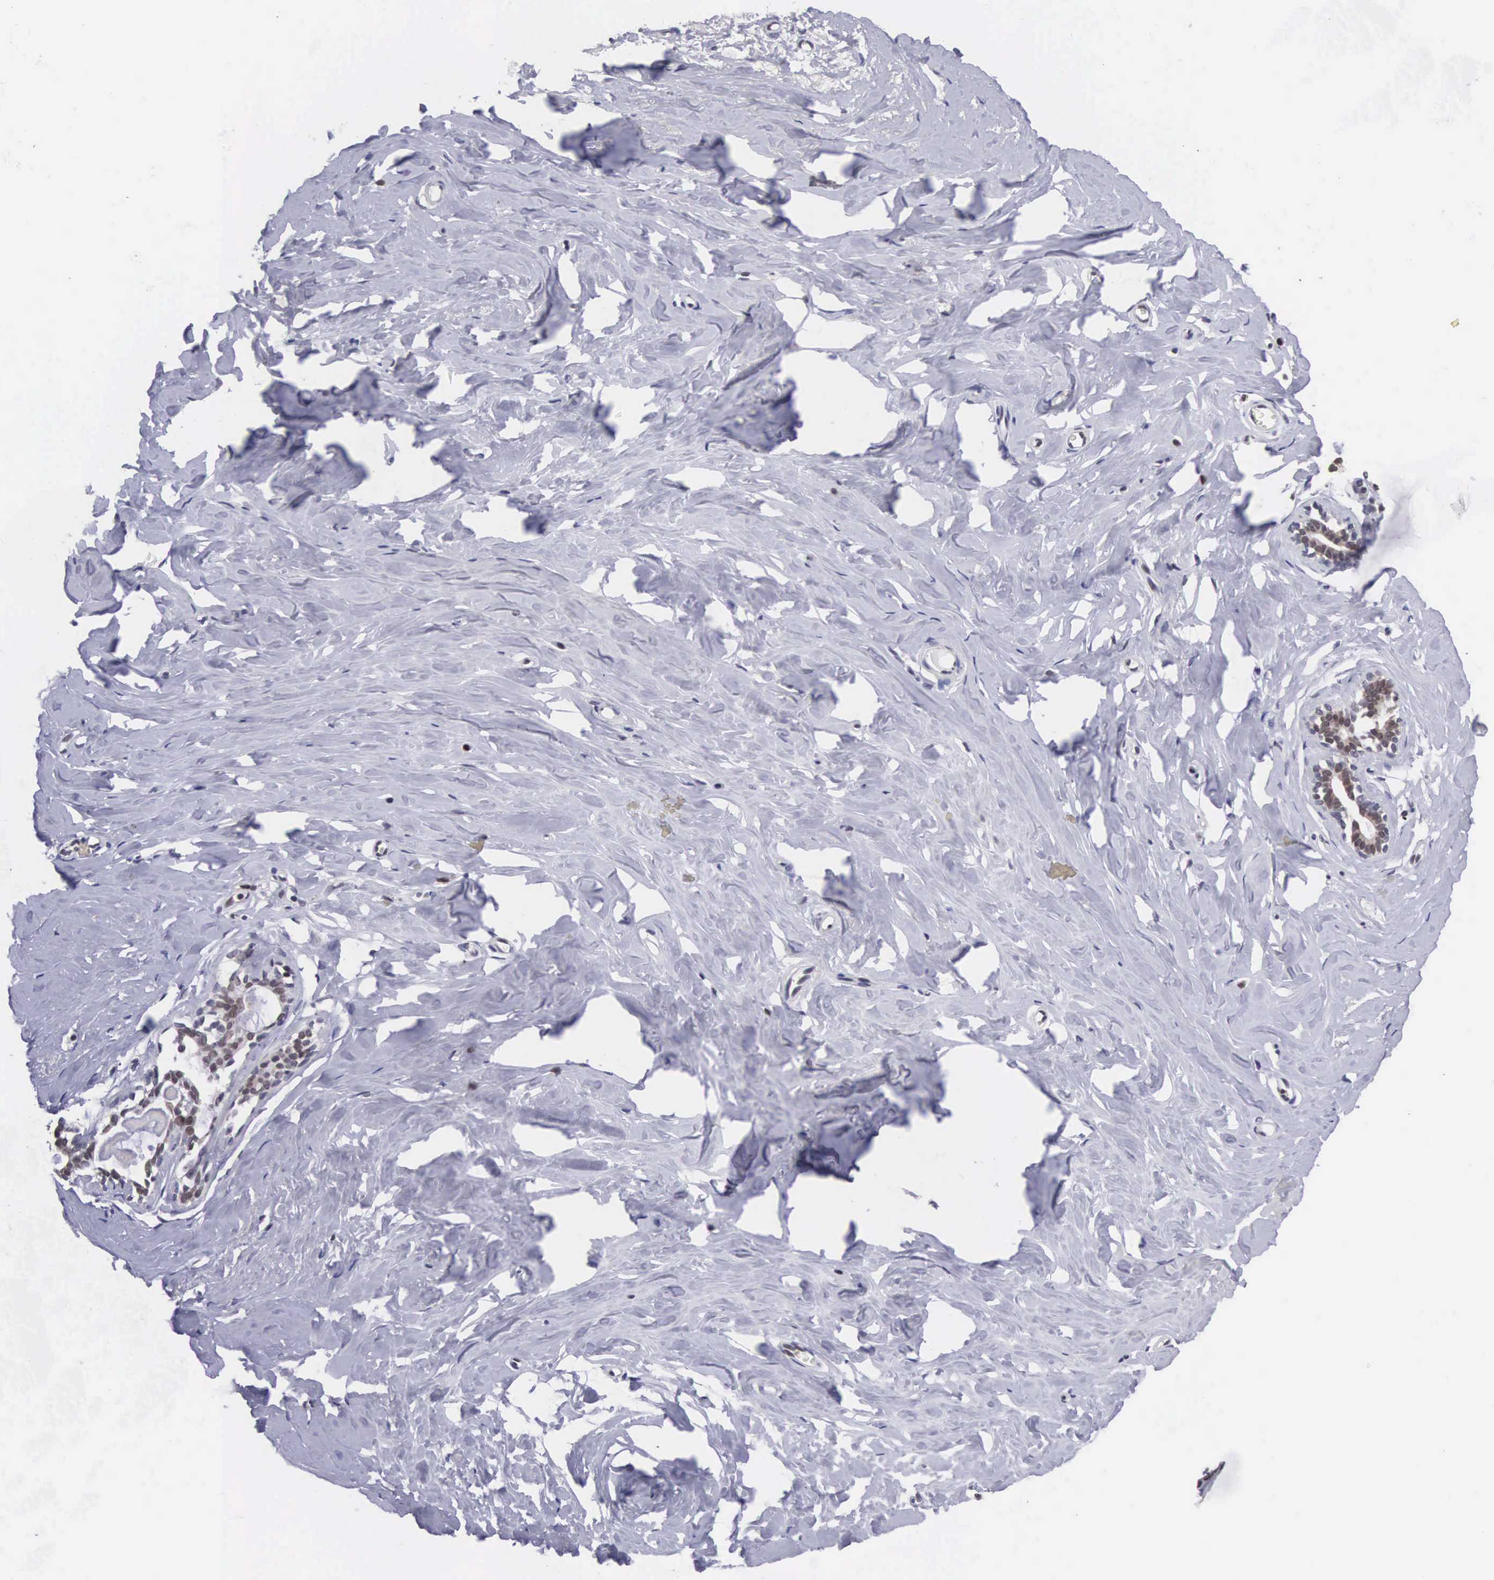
{"staining": {"intensity": "moderate", "quantity": ">75%", "location": "nuclear"}, "tissue": "breast", "cell_type": "Glandular cells", "image_type": "normal", "snomed": [{"axis": "morphology", "description": "Normal tissue, NOS"}, {"axis": "topography", "description": "Breast"}], "caption": "Immunohistochemistry micrograph of unremarkable breast: human breast stained using immunohistochemistry (IHC) demonstrates medium levels of moderate protein expression localized specifically in the nuclear of glandular cells, appearing as a nuclear brown color.", "gene": "VRK1", "patient": {"sex": "female", "age": 45}}